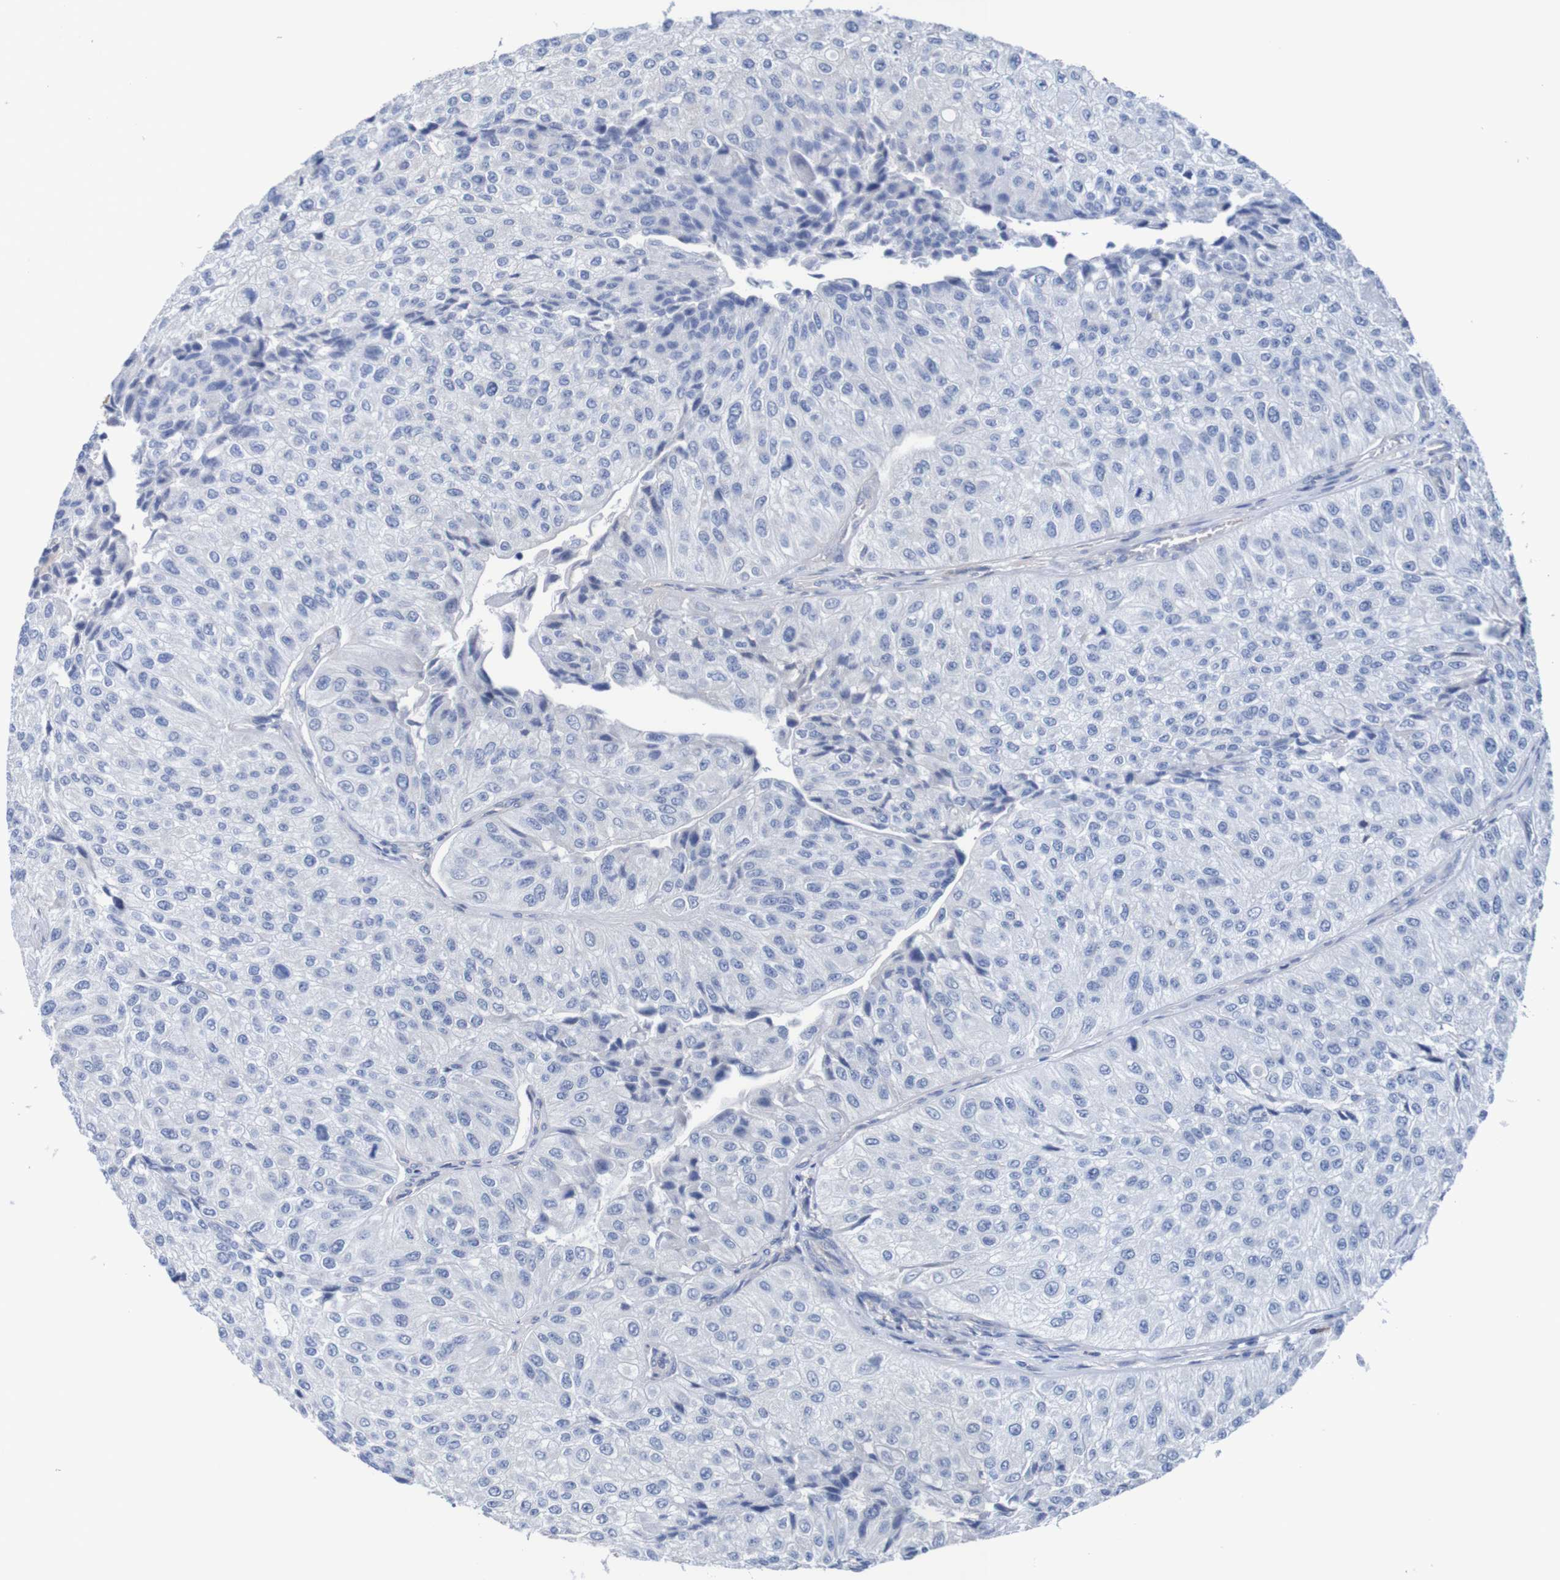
{"staining": {"intensity": "negative", "quantity": "none", "location": "none"}, "tissue": "urothelial cancer", "cell_type": "Tumor cells", "image_type": "cancer", "snomed": [{"axis": "morphology", "description": "Urothelial carcinoma, High grade"}, {"axis": "topography", "description": "Kidney"}, {"axis": "topography", "description": "Urinary bladder"}], "caption": "The micrograph shows no staining of tumor cells in high-grade urothelial carcinoma.", "gene": "RIGI", "patient": {"sex": "male", "age": 77}}